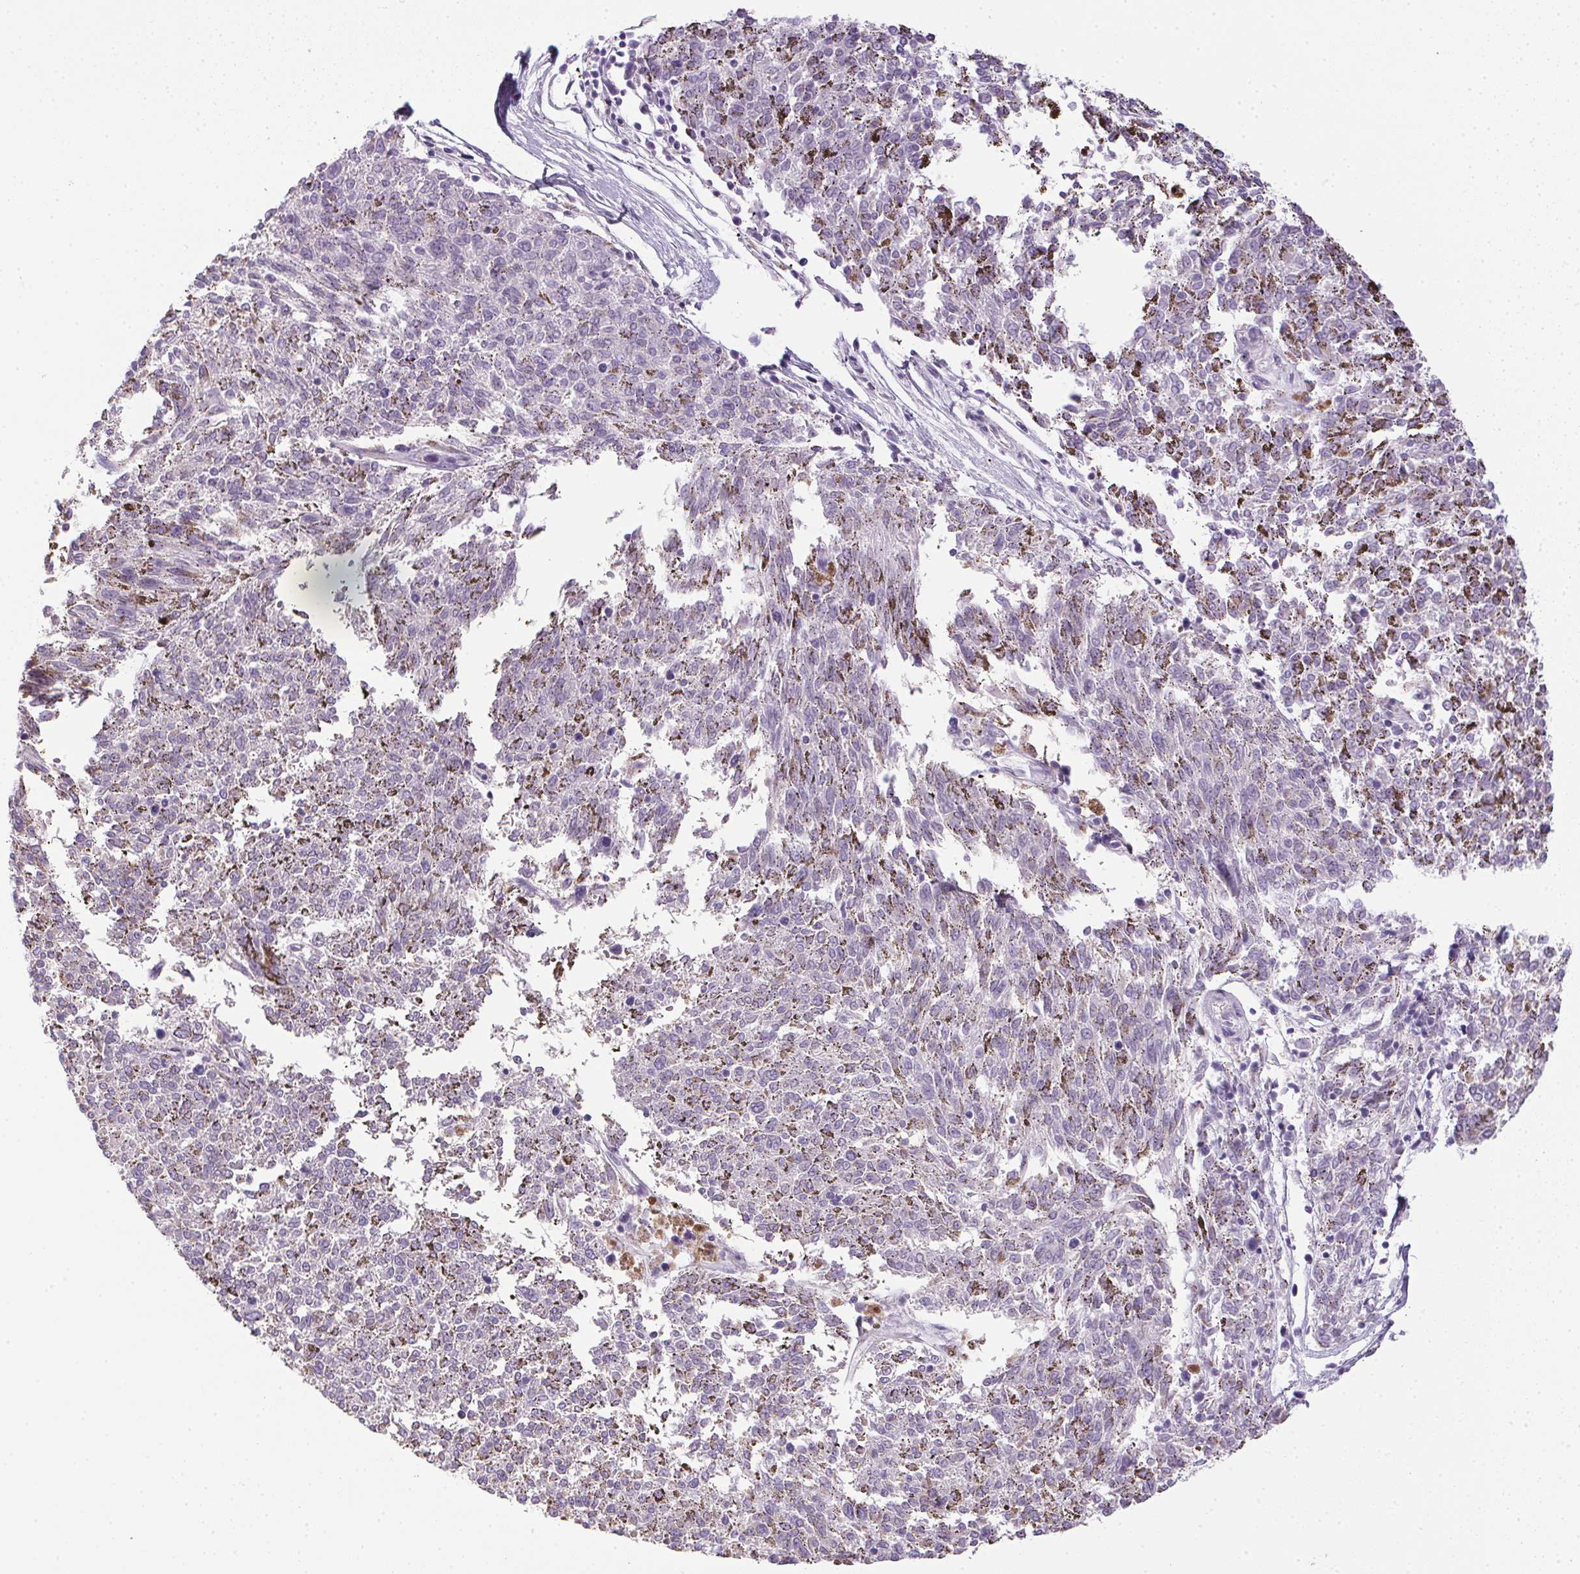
{"staining": {"intensity": "negative", "quantity": "none", "location": "none"}, "tissue": "melanoma", "cell_type": "Tumor cells", "image_type": "cancer", "snomed": [{"axis": "morphology", "description": "Malignant melanoma, NOS"}, {"axis": "topography", "description": "Skin"}], "caption": "There is no significant expression in tumor cells of malignant melanoma.", "gene": "PRL", "patient": {"sex": "female", "age": 72}}